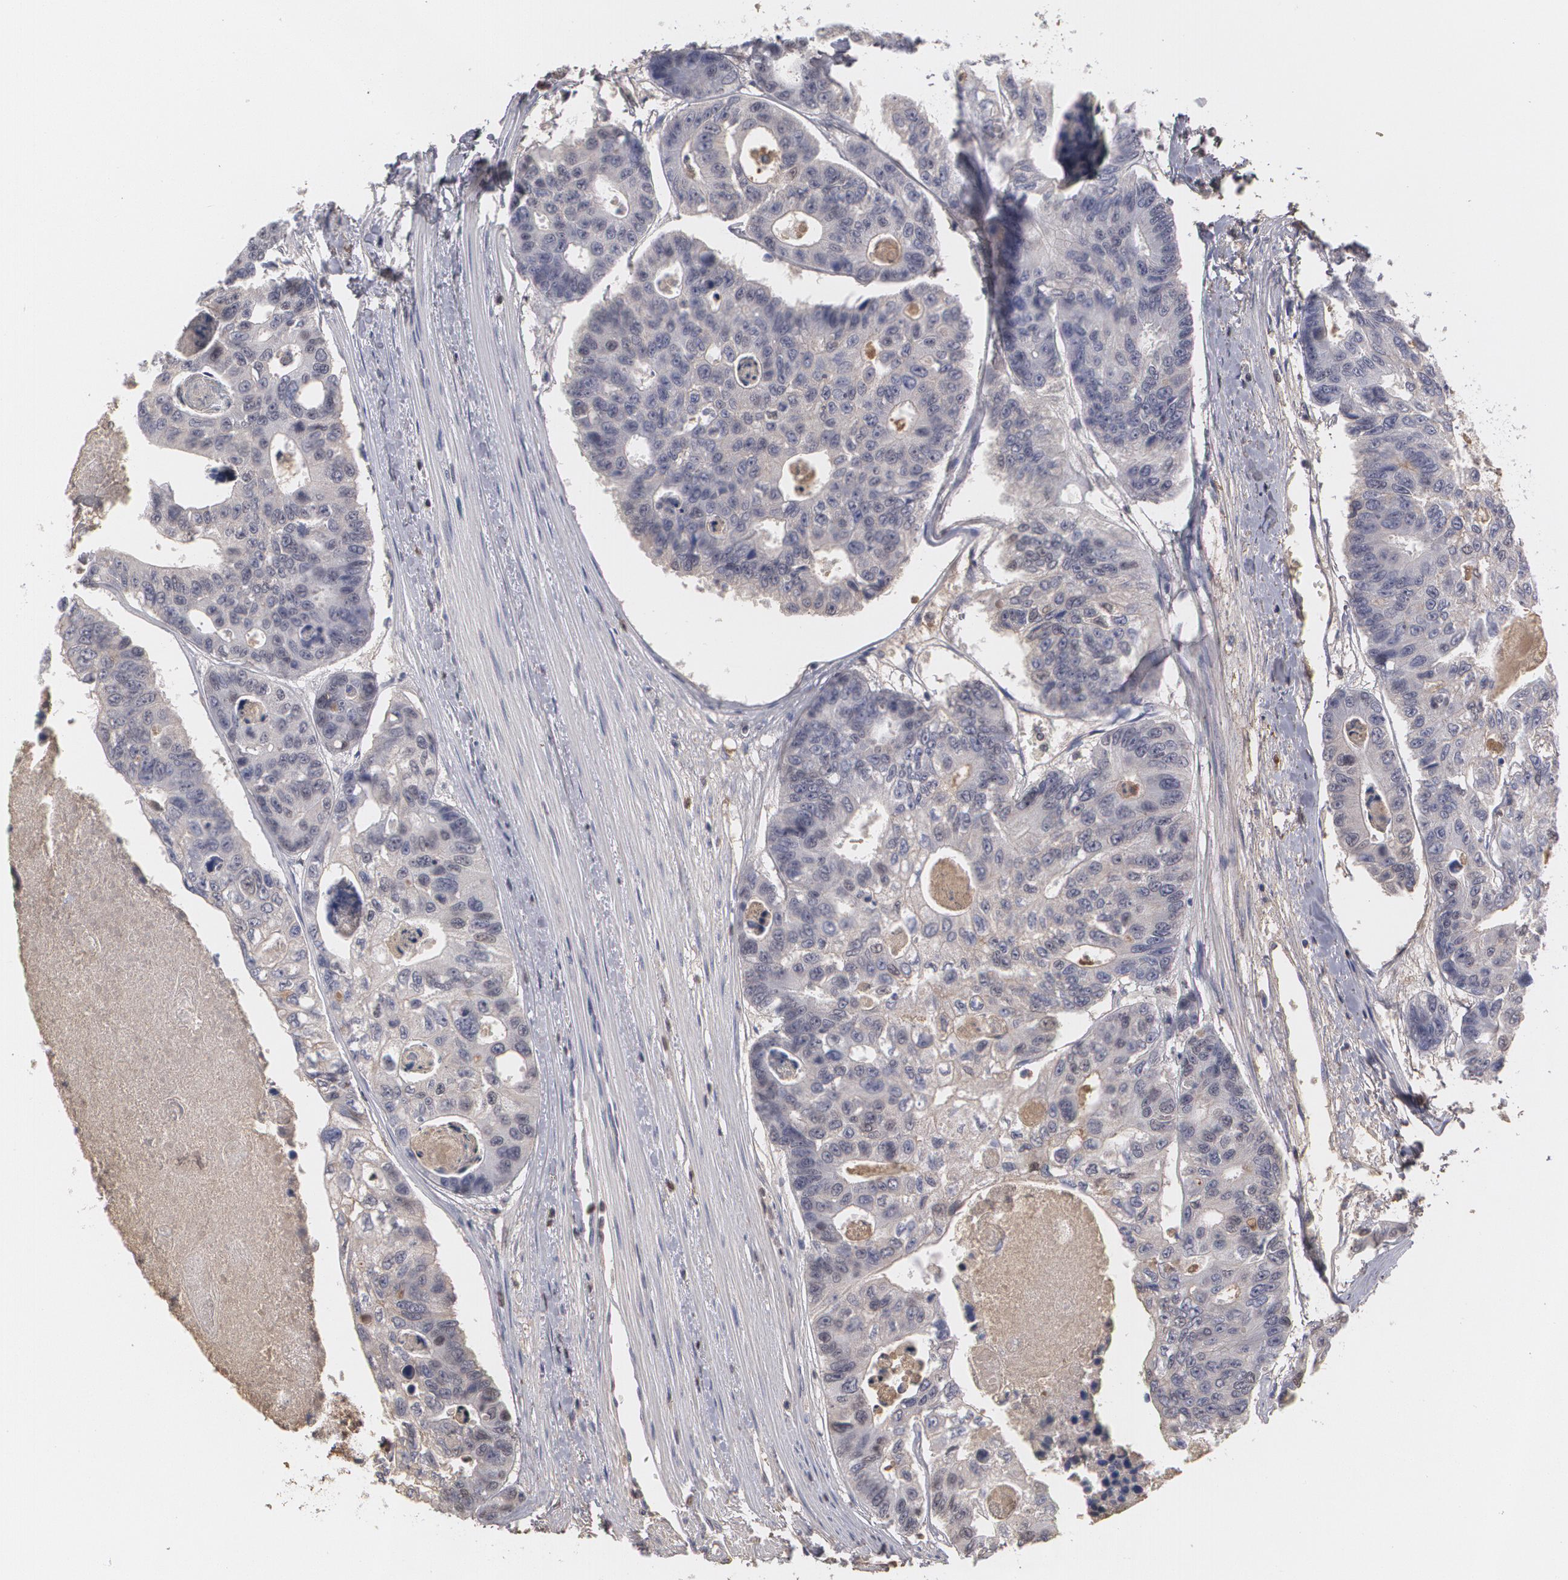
{"staining": {"intensity": "weak", "quantity": "<25%", "location": "nuclear"}, "tissue": "colorectal cancer", "cell_type": "Tumor cells", "image_type": "cancer", "snomed": [{"axis": "morphology", "description": "Adenocarcinoma, NOS"}, {"axis": "topography", "description": "Colon"}], "caption": "Tumor cells are negative for brown protein staining in adenocarcinoma (colorectal).", "gene": "SERPINA1", "patient": {"sex": "female", "age": 86}}